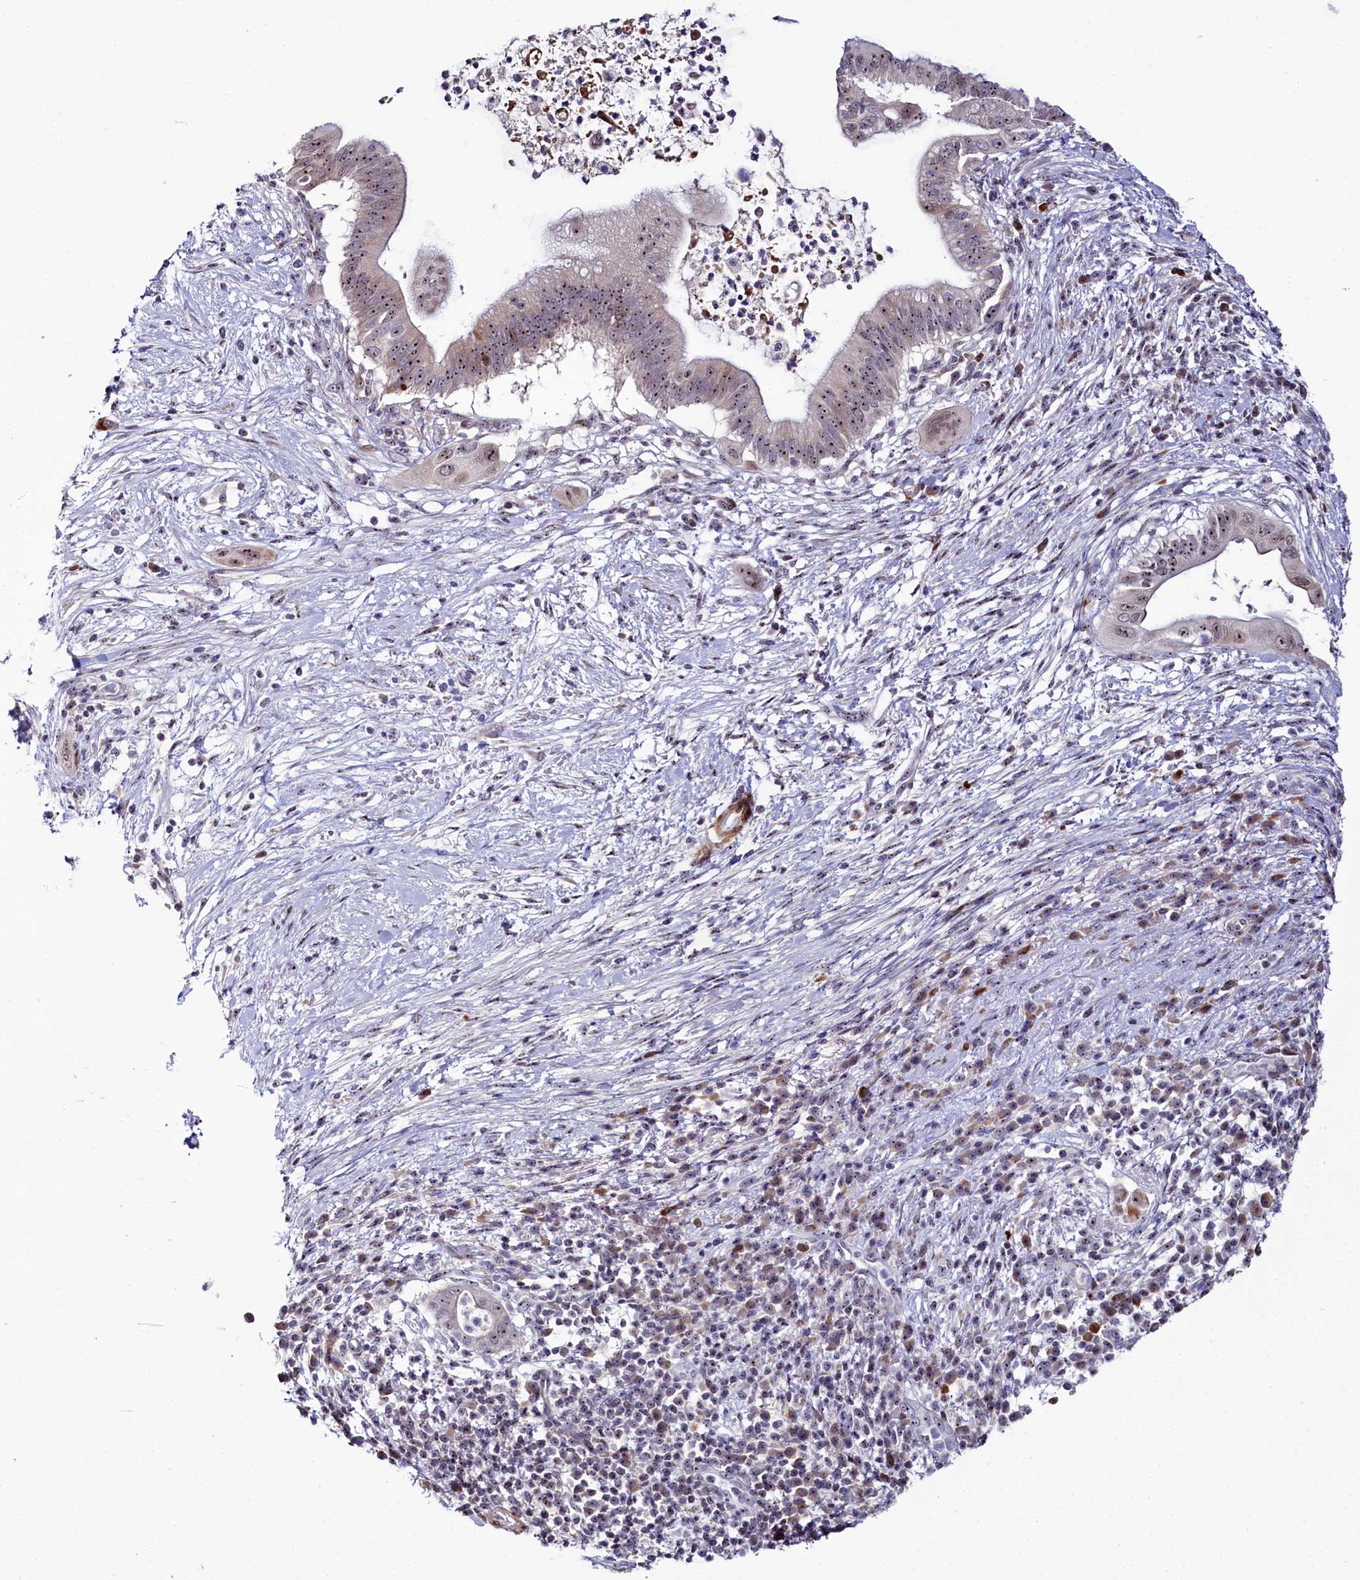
{"staining": {"intensity": "moderate", "quantity": "25%-75%", "location": "nuclear"}, "tissue": "pancreatic cancer", "cell_type": "Tumor cells", "image_type": "cancer", "snomed": [{"axis": "morphology", "description": "Adenocarcinoma, NOS"}, {"axis": "topography", "description": "Pancreas"}], "caption": "Tumor cells display medium levels of moderate nuclear expression in approximately 25%-75% of cells in pancreatic cancer (adenocarcinoma).", "gene": "TCOF1", "patient": {"sex": "male", "age": 68}}